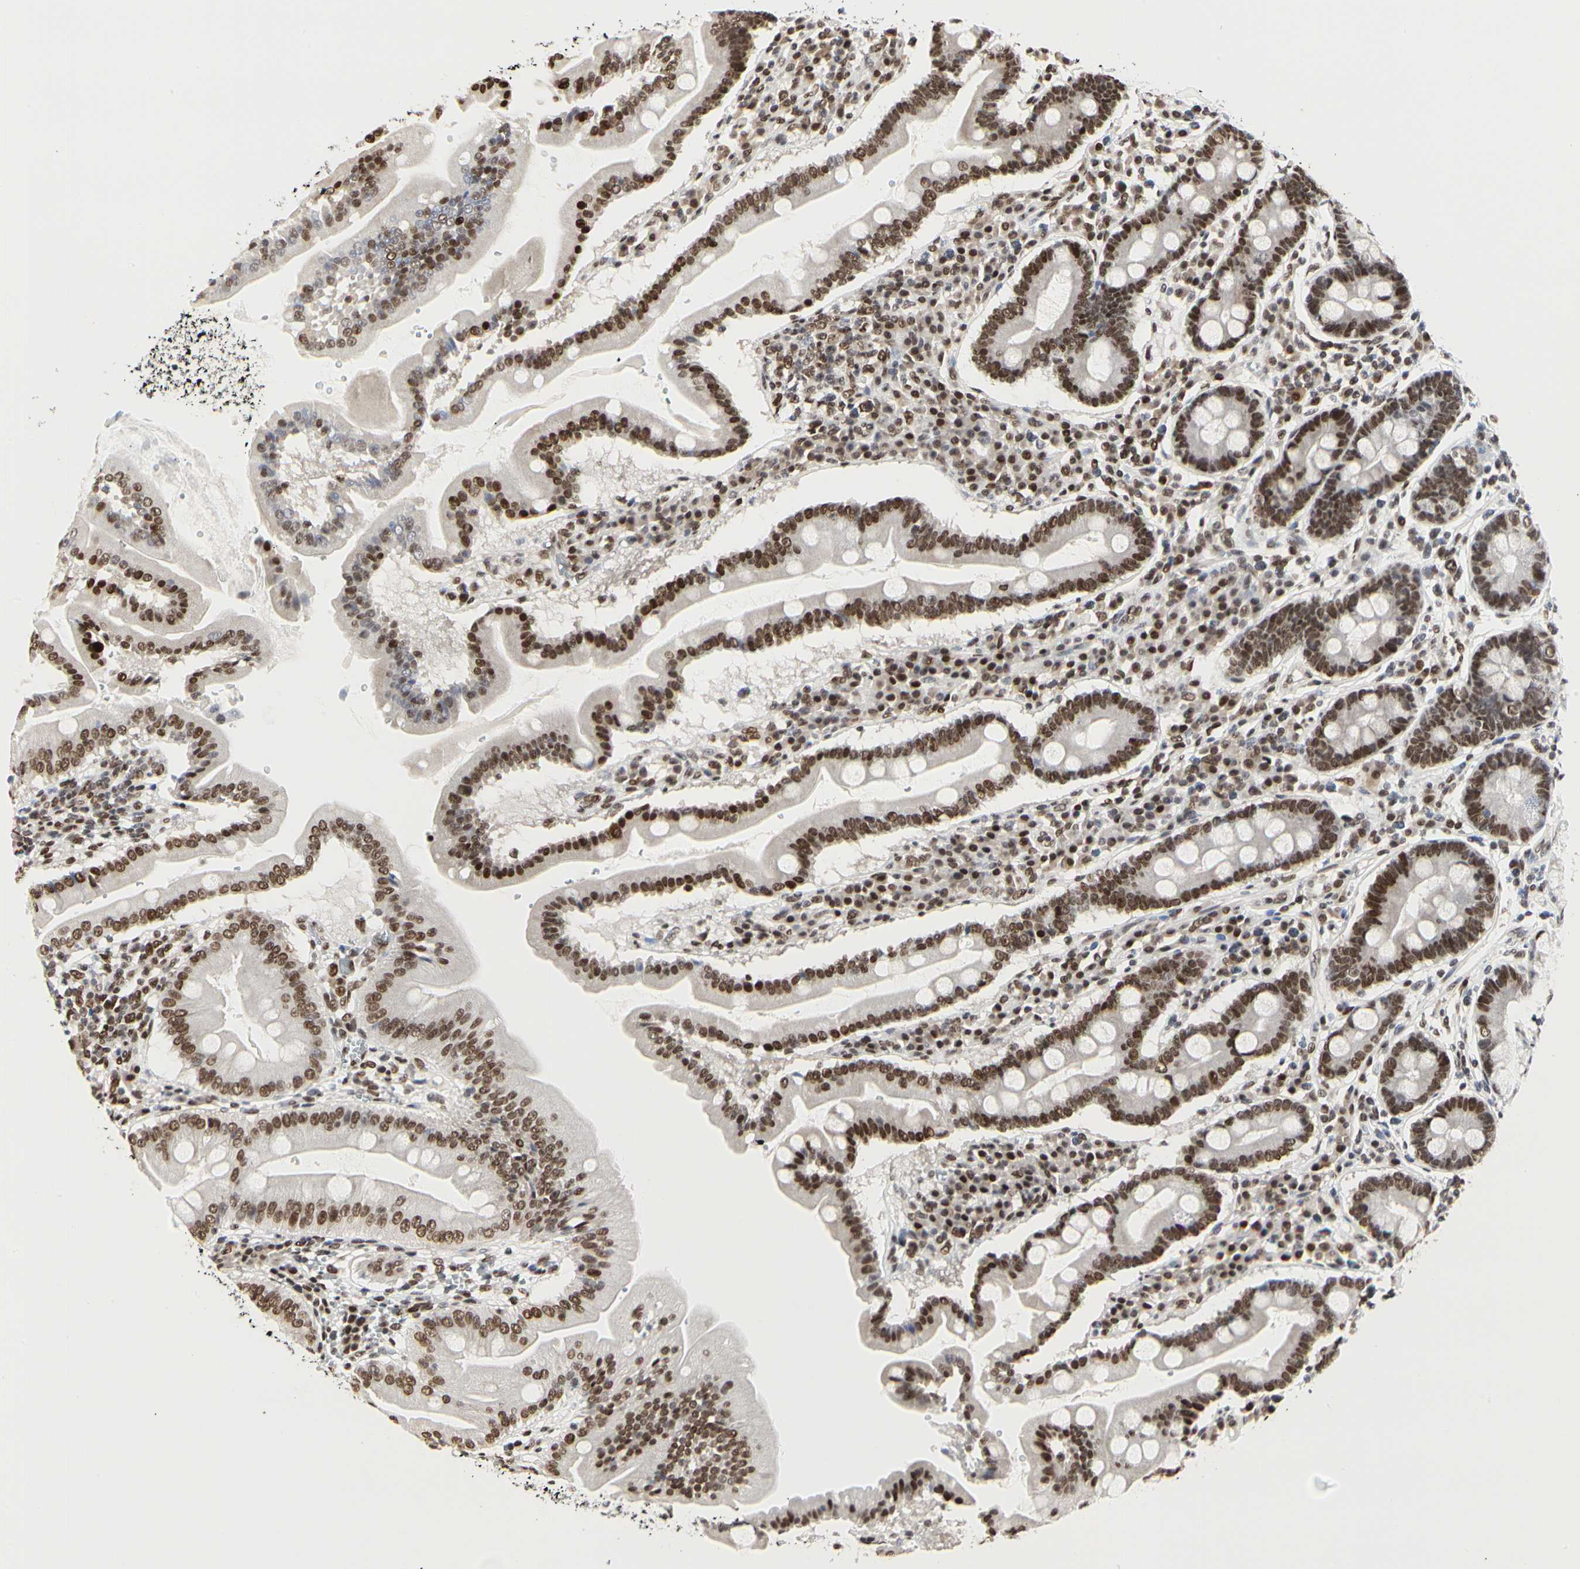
{"staining": {"intensity": "strong", "quantity": ">75%", "location": "nuclear"}, "tissue": "duodenum", "cell_type": "Glandular cells", "image_type": "normal", "snomed": [{"axis": "morphology", "description": "Normal tissue, NOS"}, {"axis": "topography", "description": "Duodenum"}], "caption": "A high amount of strong nuclear positivity is appreciated in approximately >75% of glandular cells in normal duodenum.", "gene": "PRMT3", "patient": {"sex": "male", "age": 50}}